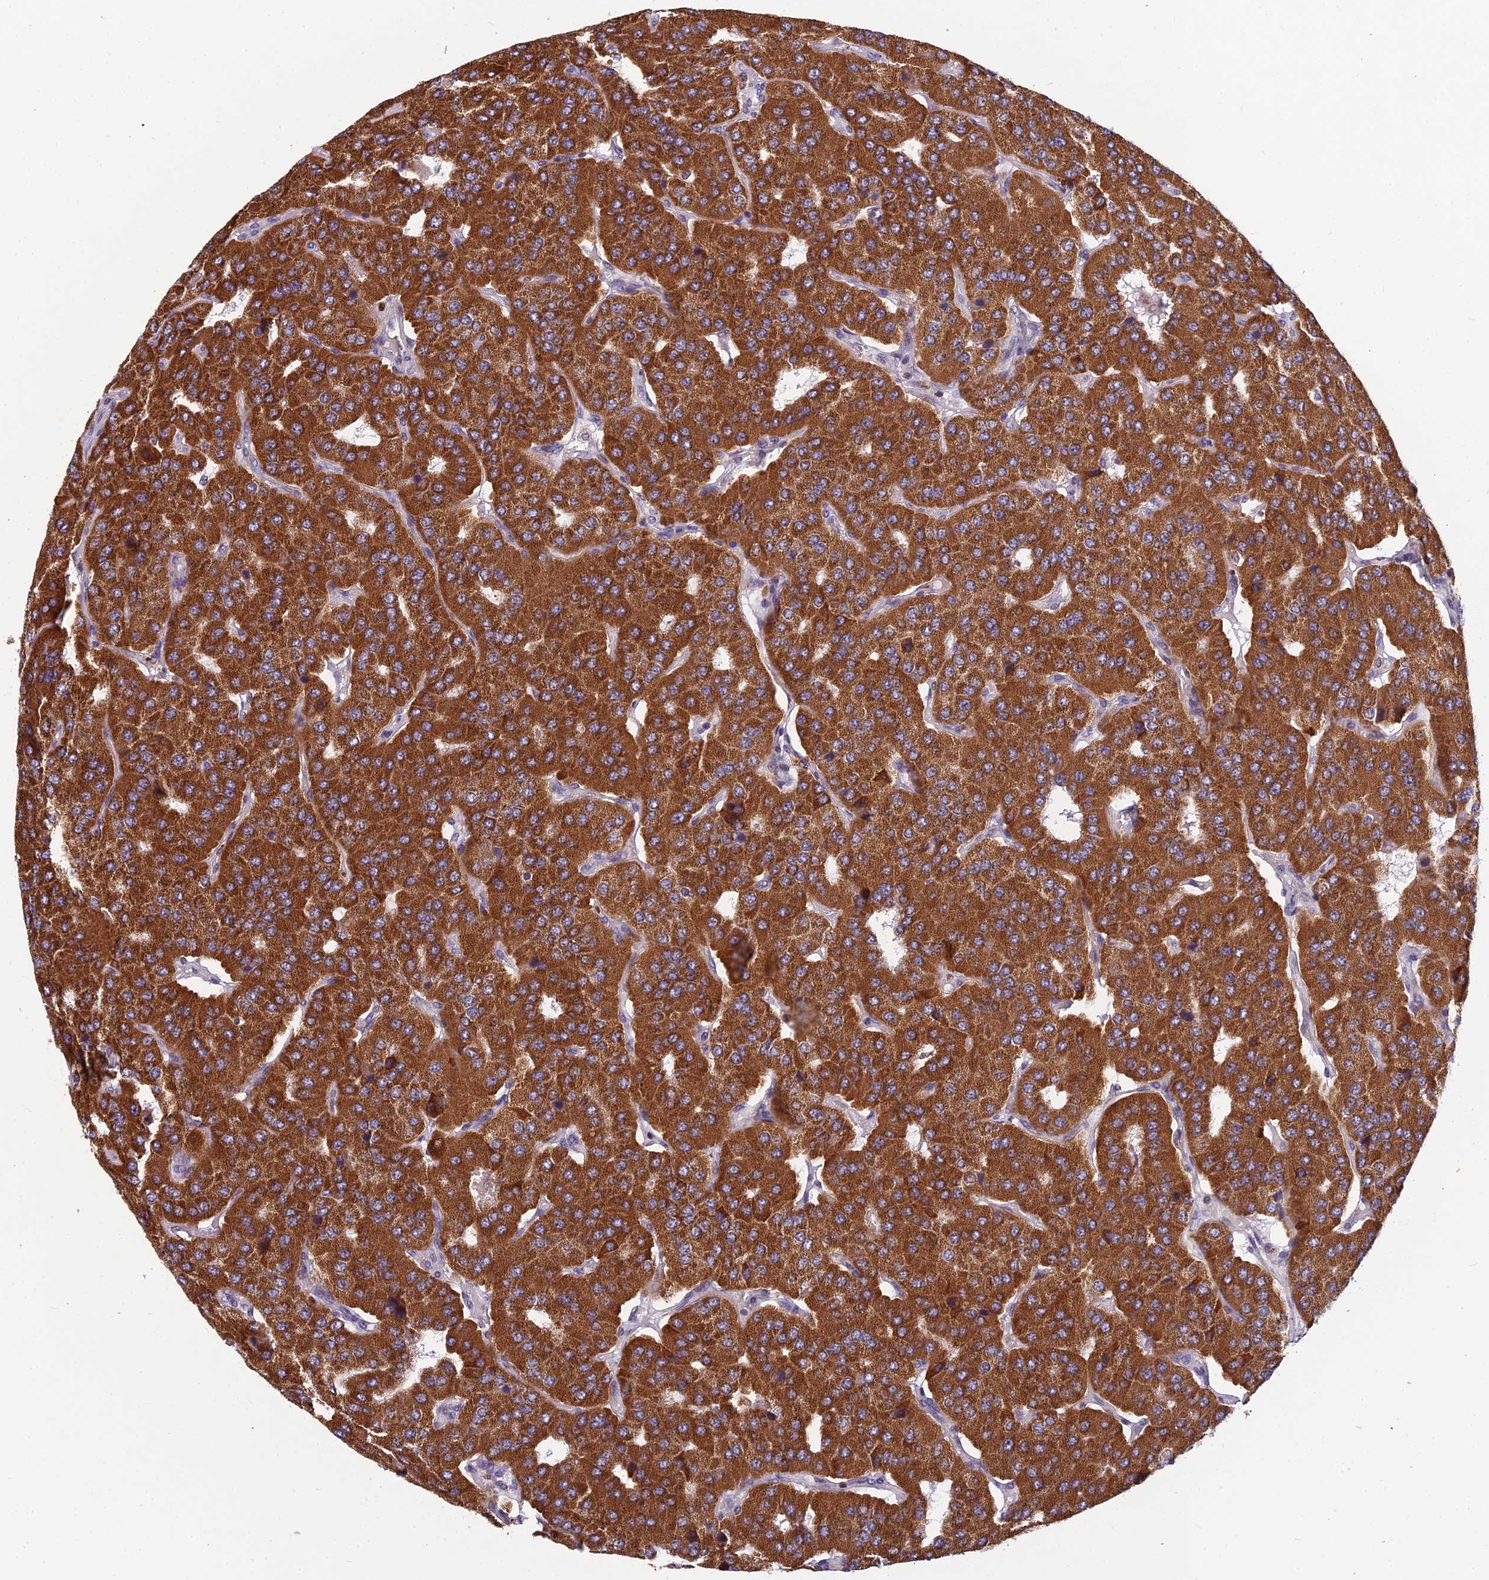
{"staining": {"intensity": "strong", "quantity": ">75%", "location": "cytoplasmic/membranous"}, "tissue": "parathyroid gland", "cell_type": "Glandular cells", "image_type": "normal", "snomed": [{"axis": "morphology", "description": "Normal tissue, NOS"}, {"axis": "morphology", "description": "Adenoma, NOS"}, {"axis": "topography", "description": "Parathyroid gland"}], "caption": "Parathyroid gland stained with a protein marker shows strong staining in glandular cells.", "gene": "ENSG00000188897", "patient": {"sex": "female", "age": 86}}